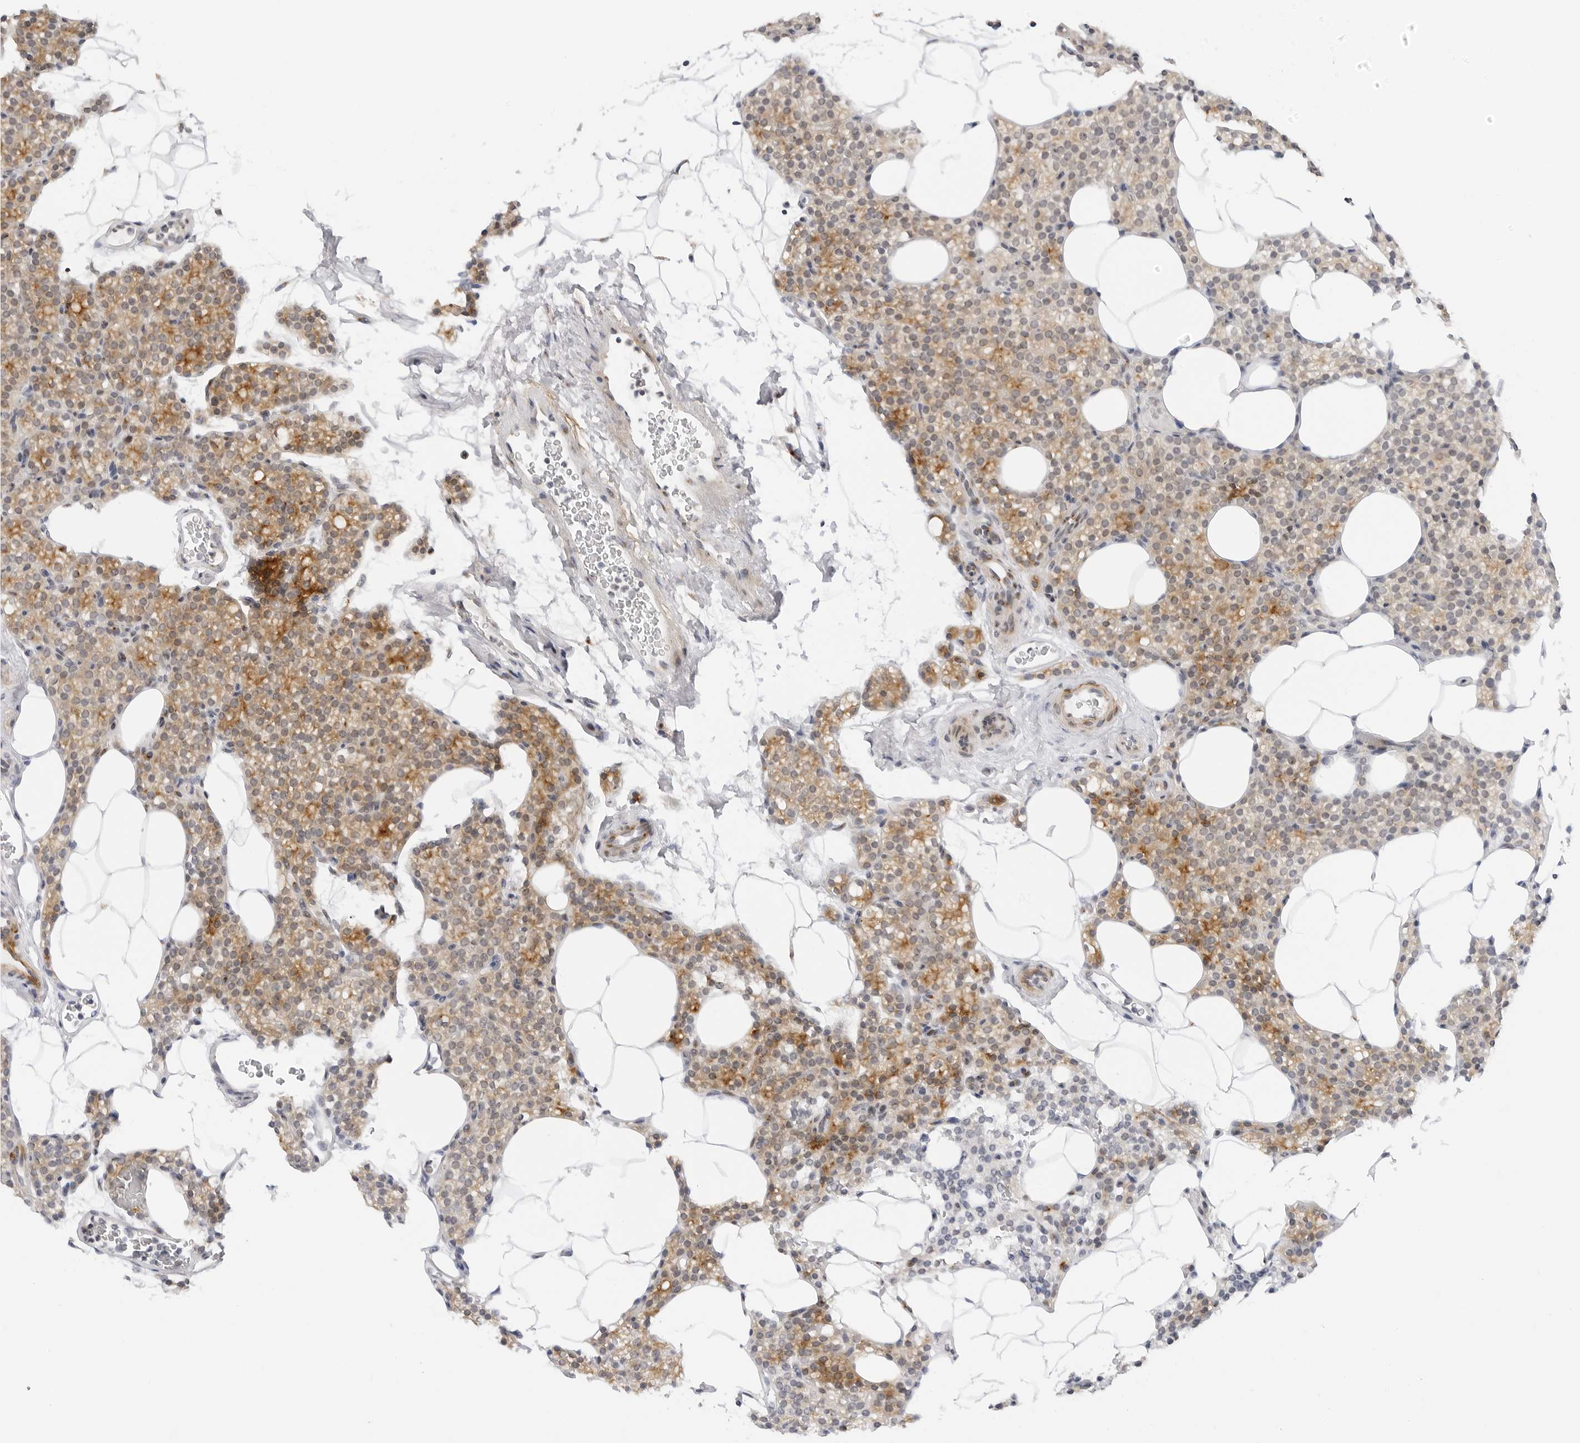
{"staining": {"intensity": "moderate", "quantity": "25%-75%", "location": "cytoplasmic/membranous"}, "tissue": "parathyroid gland", "cell_type": "Glandular cells", "image_type": "normal", "snomed": [{"axis": "morphology", "description": "Normal tissue, NOS"}, {"axis": "topography", "description": "Parathyroid gland"}], "caption": "About 25%-75% of glandular cells in normal parathyroid gland demonstrate moderate cytoplasmic/membranous protein staining as visualized by brown immunohistochemical staining.", "gene": "MAP2K5", "patient": {"sex": "female", "age": 56}}